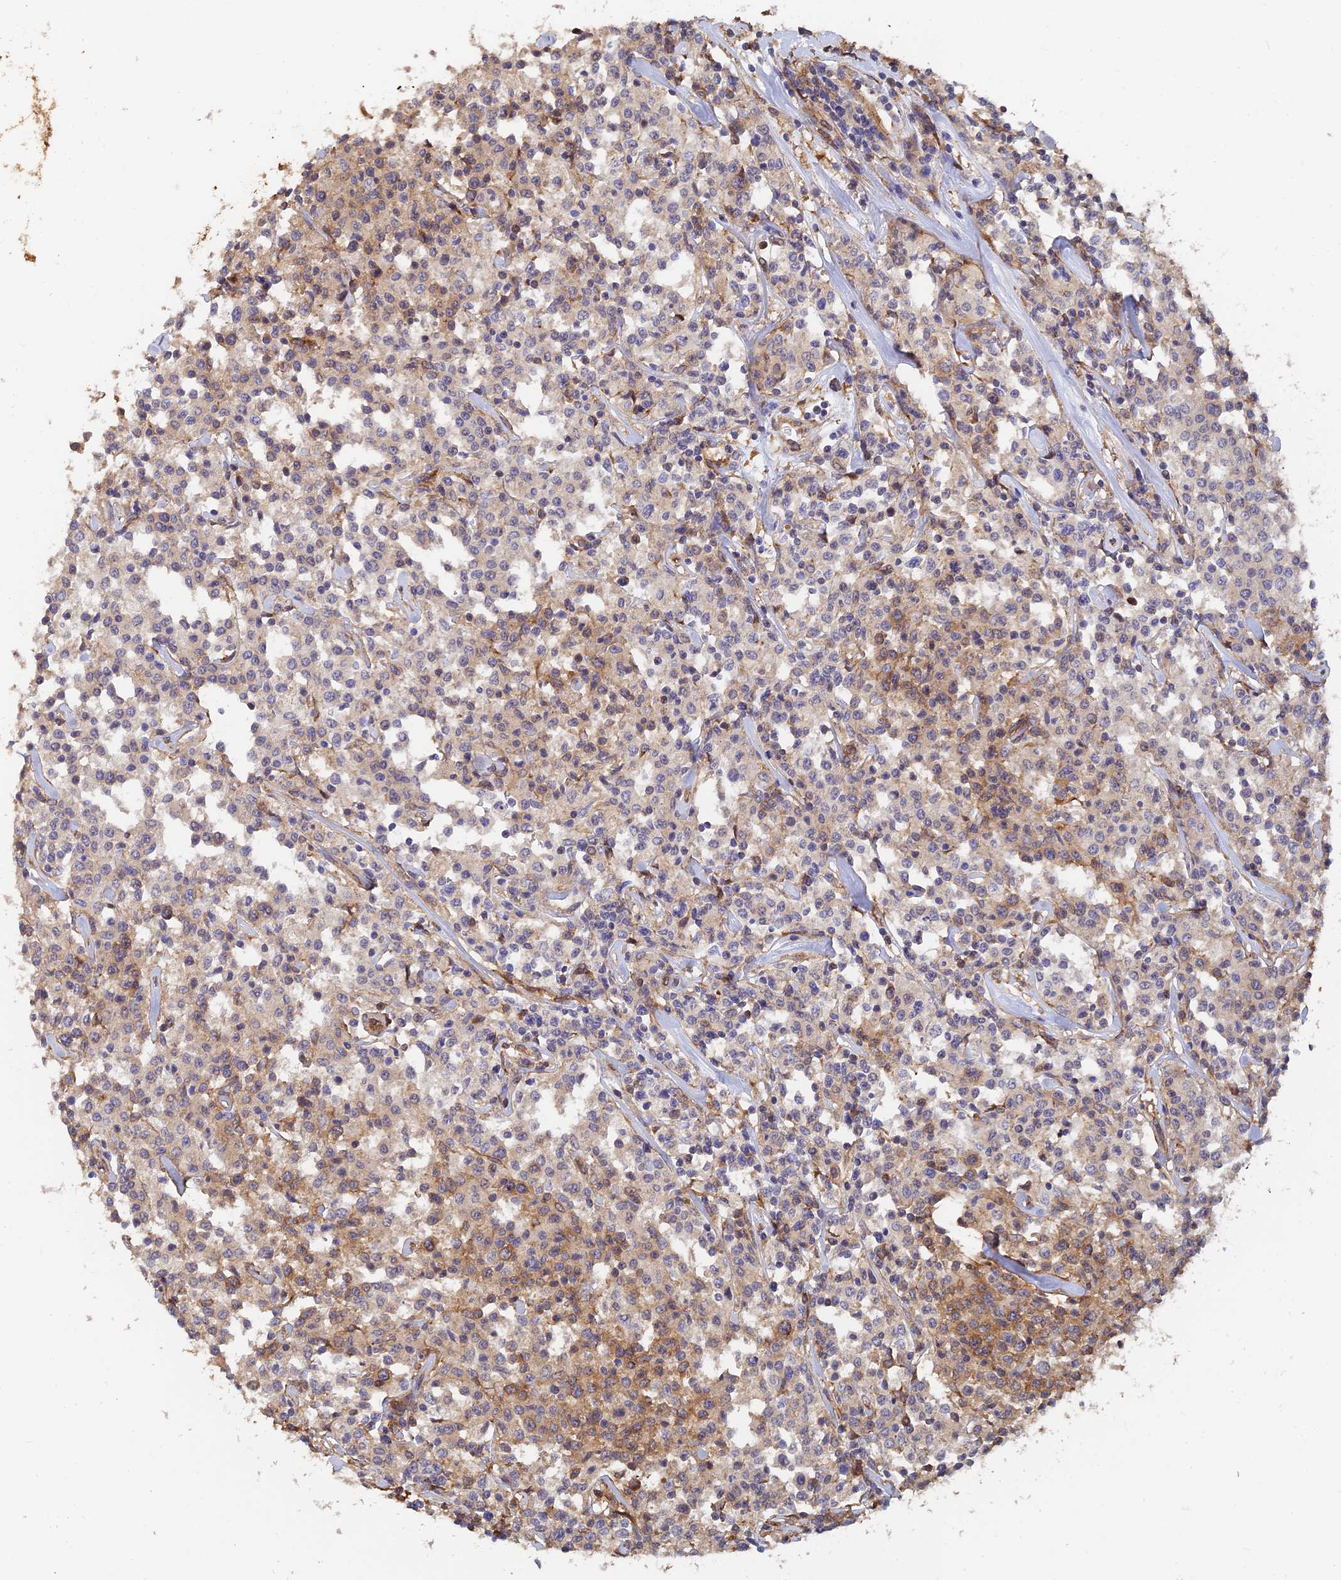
{"staining": {"intensity": "moderate", "quantity": "<25%", "location": "cytoplasmic/membranous"}, "tissue": "lymphoma", "cell_type": "Tumor cells", "image_type": "cancer", "snomed": [{"axis": "morphology", "description": "Malignant lymphoma, non-Hodgkin's type, Low grade"}, {"axis": "topography", "description": "Small intestine"}], "caption": "IHC histopathology image of neoplastic tissue: human malignant lymphoma, non-Hodgkin's type (low-grade) stained using immunohistochemistry (IHC) demonstrates low levels of moderate protein expression localized specifically in the cytoplasmic/membranous of tumor cells, appearing as a cytoplasmic/membranous brown color.", "gene": "WBP11", "patient": {"sex": "female", "age": 59}}